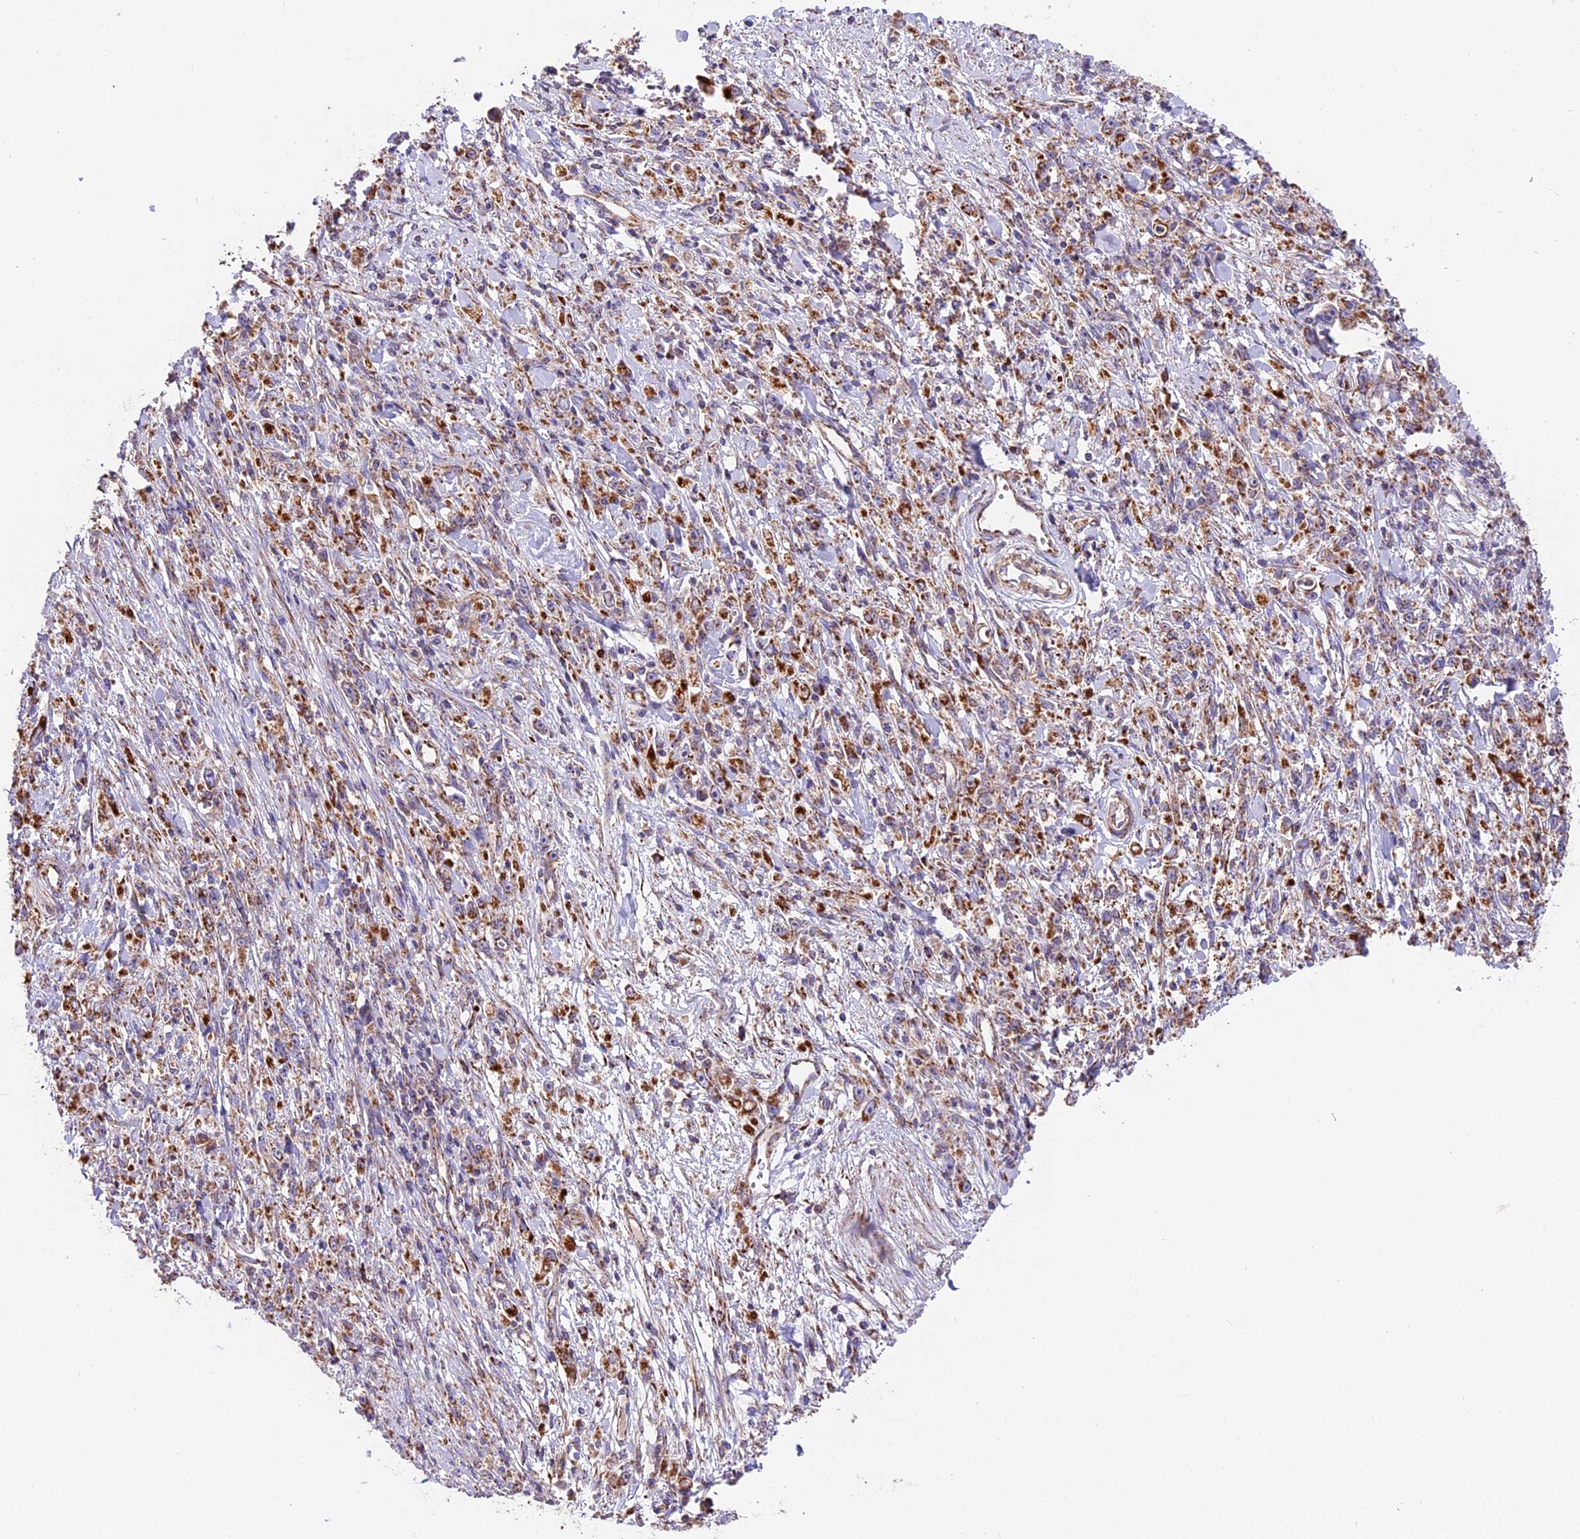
{"staining": {"intensity": "moderate", "quantity": ">75%", "location": "cytoplasmic/membranous"}, "tissue": "stomach cancer", "cell_type": "Tumor cells", "image_type": "cancer", "snomed": [{"axis": "morphology", "description": "Adenocarcinoma, NOS"}, {"axis": "topography", "description": "Stomach"}], "caption": "This is a micrograph of immunohistochemistry (IHC) staining of adenocarcinoma (stomach), which shows moderate positivity in the cytoplasmic/membranous of tumor cells.", "gene": "NDUFA8", "patient": {"sex": "female", "age": 59}}